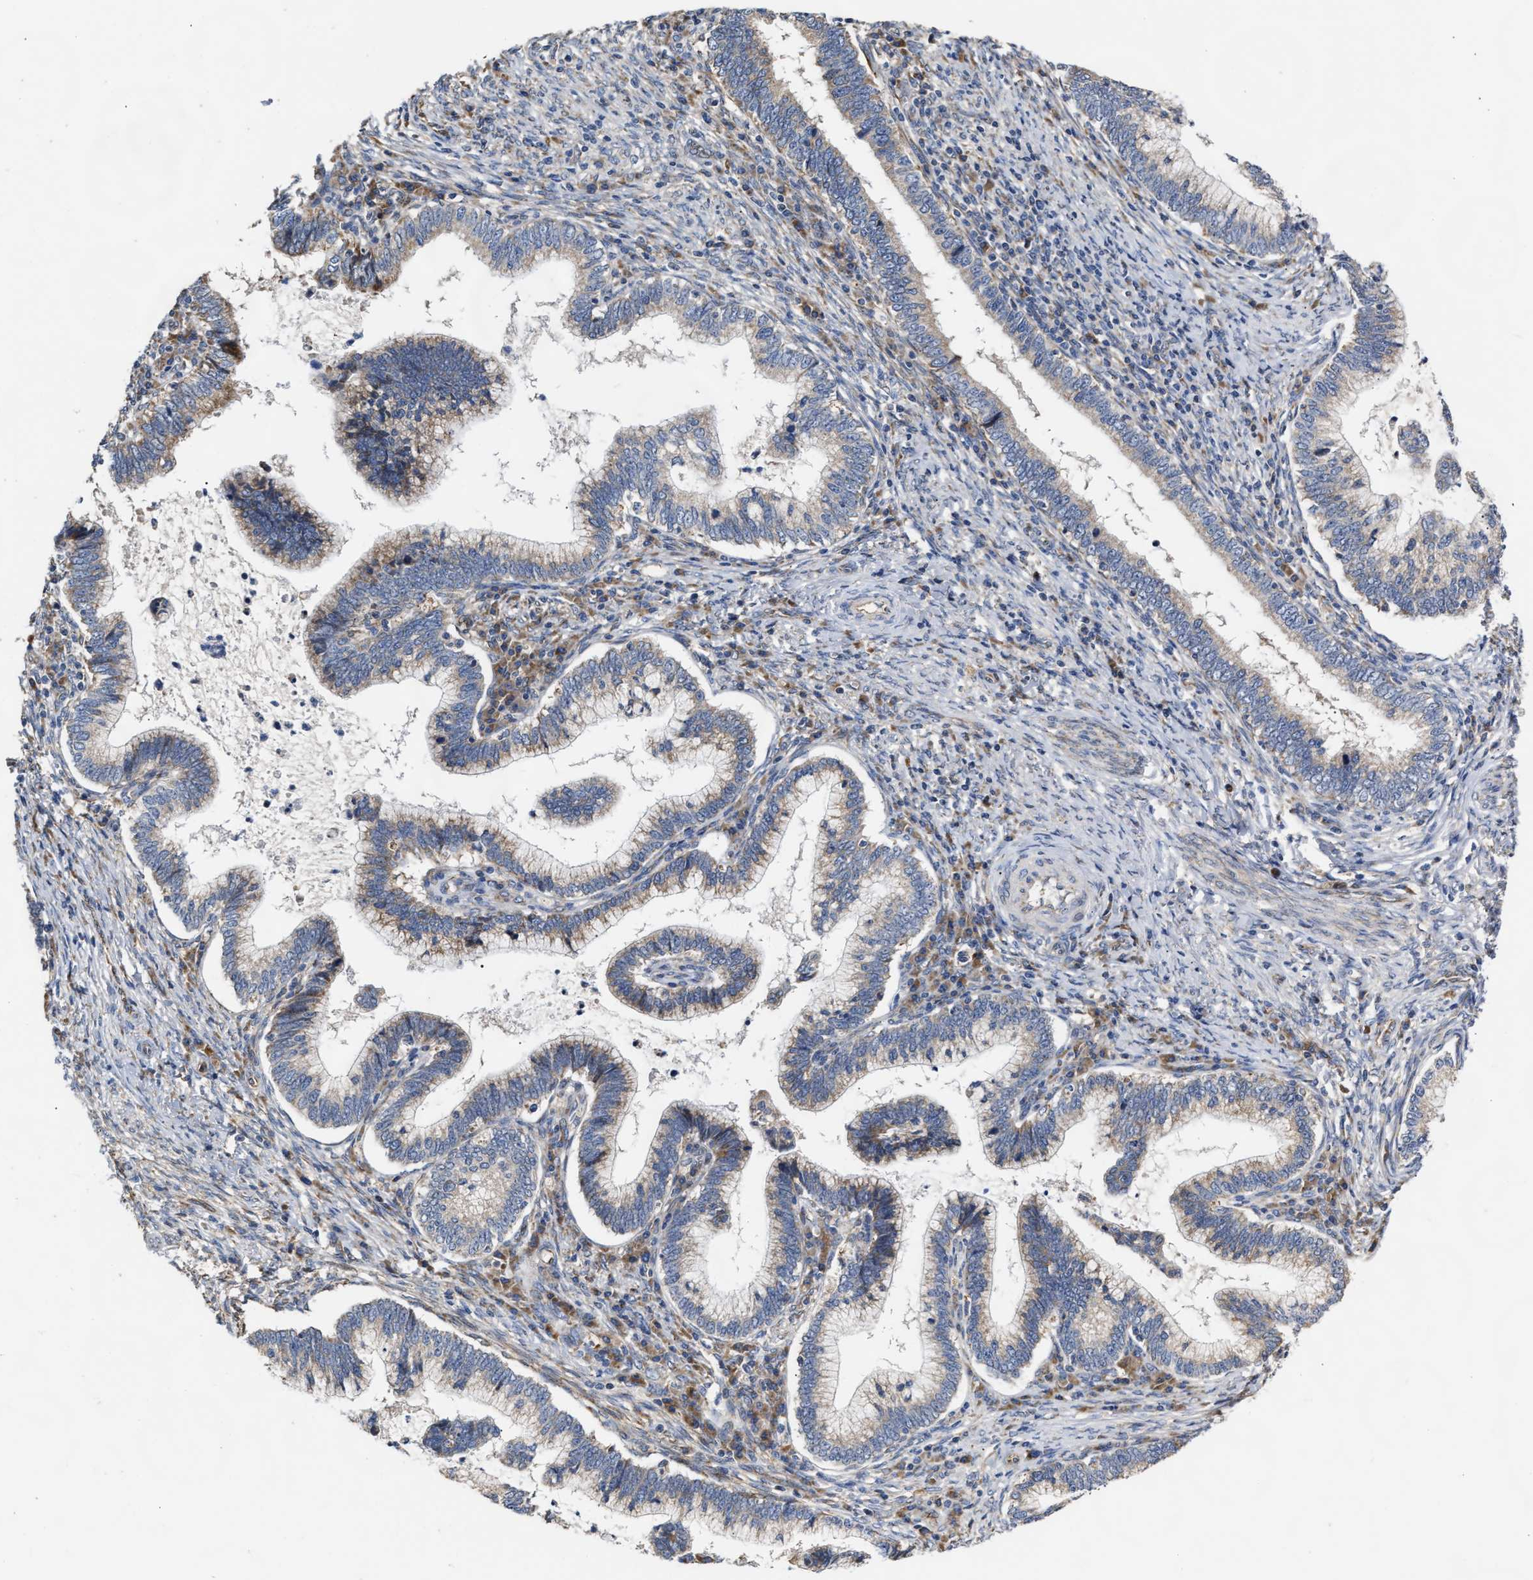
{"staining": {"intensity": "negative", "quantity": "none", "location": "none"}, "tissue": "cervical cancer", "cell_type": "Tumor cells", "image_type": "cancer", "snomed": [{"axis": "morphology", "description": "Adenocarcinoma, NOS"}, {"axis": "topography", "description": "Cervix"}], "caption": "Protein analysis of cervical cancer (adenocarcinoma) reveals no significant expression in tumor cells. Nuclei are stained in blue.", "gene": "MALSU1", "patient": {"sex": "female", "age": 36}}